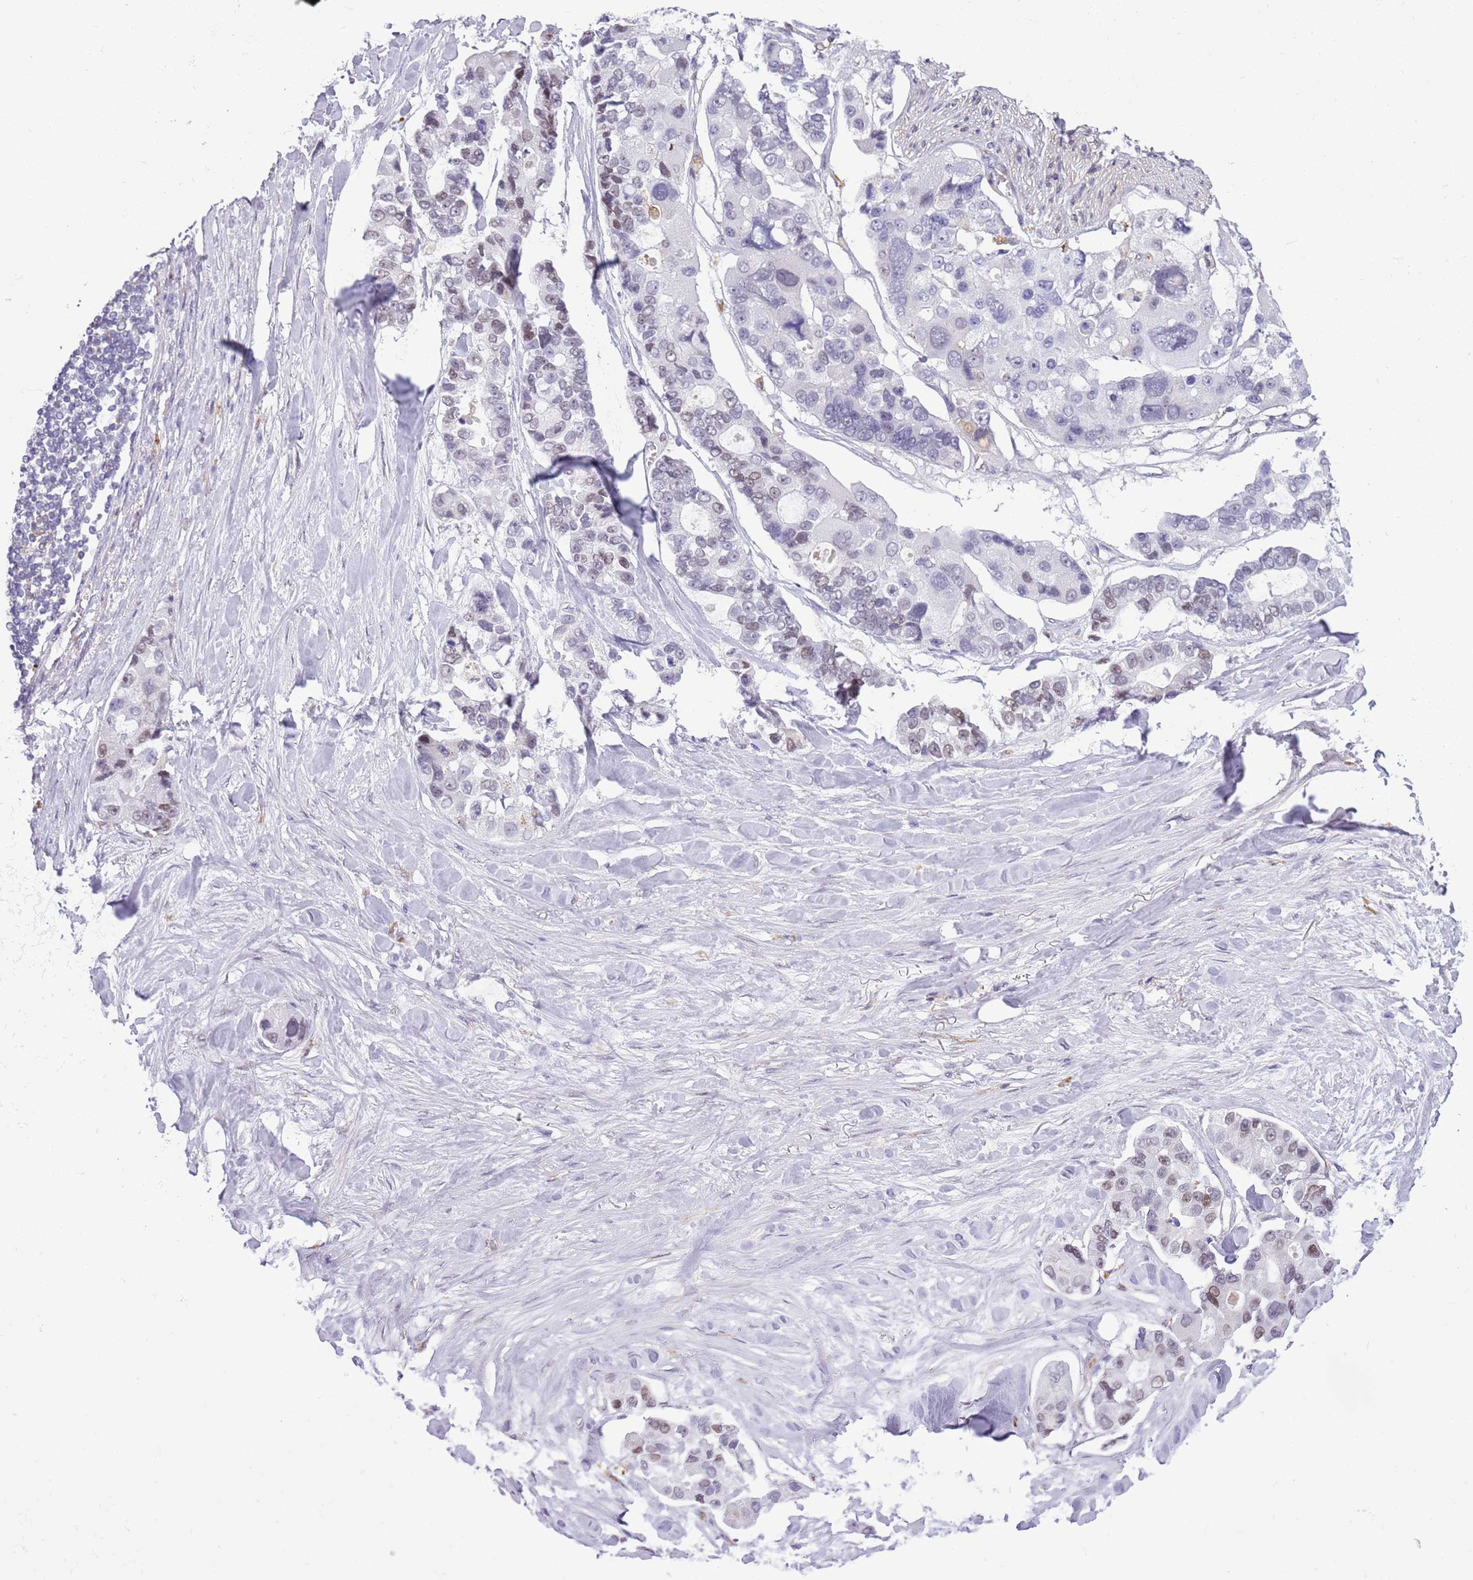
{"staining": {"intensity": "weak", "quantity": "<25%", "location": "nuclear"}, "tissue": "lung cancer", "cell_type": "Tumor cells", "image_type": "cancer", "snomed": [{"axis": "morphology", "description": "Adenocarcinoma, NOS"}, {"axis": "topography", "description": "Lung"}], "caption": "Immunohistochemical staining of human adenocarcinoma (lung) exhibits no significant expression in tumor cells.", "gene": "DHX32", "patient": {"sex": "female", "age": 54}}